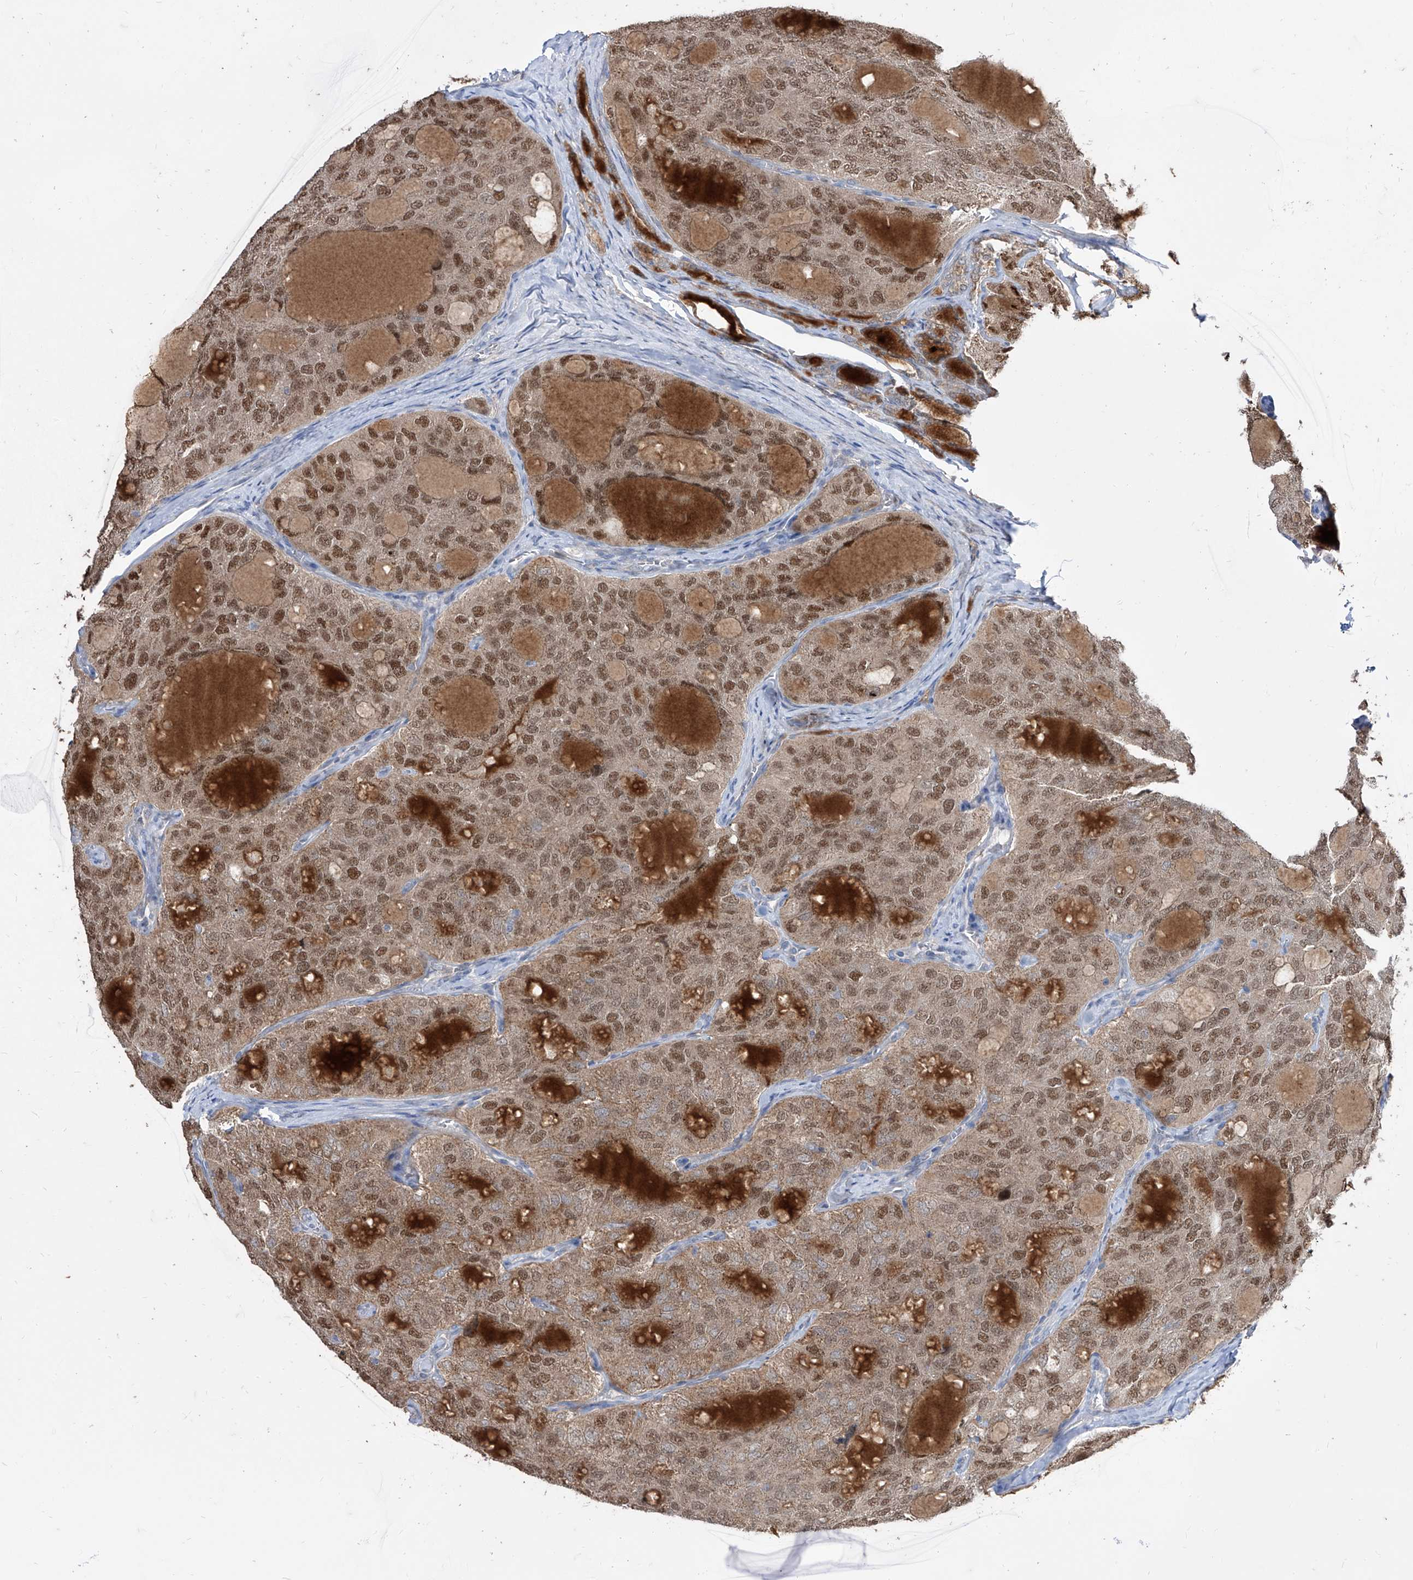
{"staining": {"intensity": "moderate", "quantity": ">75%", "location": "cytoplasmic/membranous,nuclear"}, "tissue": "thyroid cancer", "cell_type": "Tumor cells", "image_type": "cancer", "snomed": [{"axis": "morphology", "description": "Follicular adenoma carcinoma, NOS"}, {"axis": "topography", "description": "Thyroid gland"}], "caption": "Immunohistochemical staining of thyroid follicular adenoma carcinoma exhibits medium levels of moderate cytoplasmic/membranous and nuclear protein staining in about >75% of tumor cells. The staining was performed using DAB (3,3'-diaminobenzidine) to visualize the protein expression in brown, while the nuclei were stained in blue with hematoxylin (Magnification: 20x).", "gene": "BROX", "patient": {"sex": "male", "age": 75}}